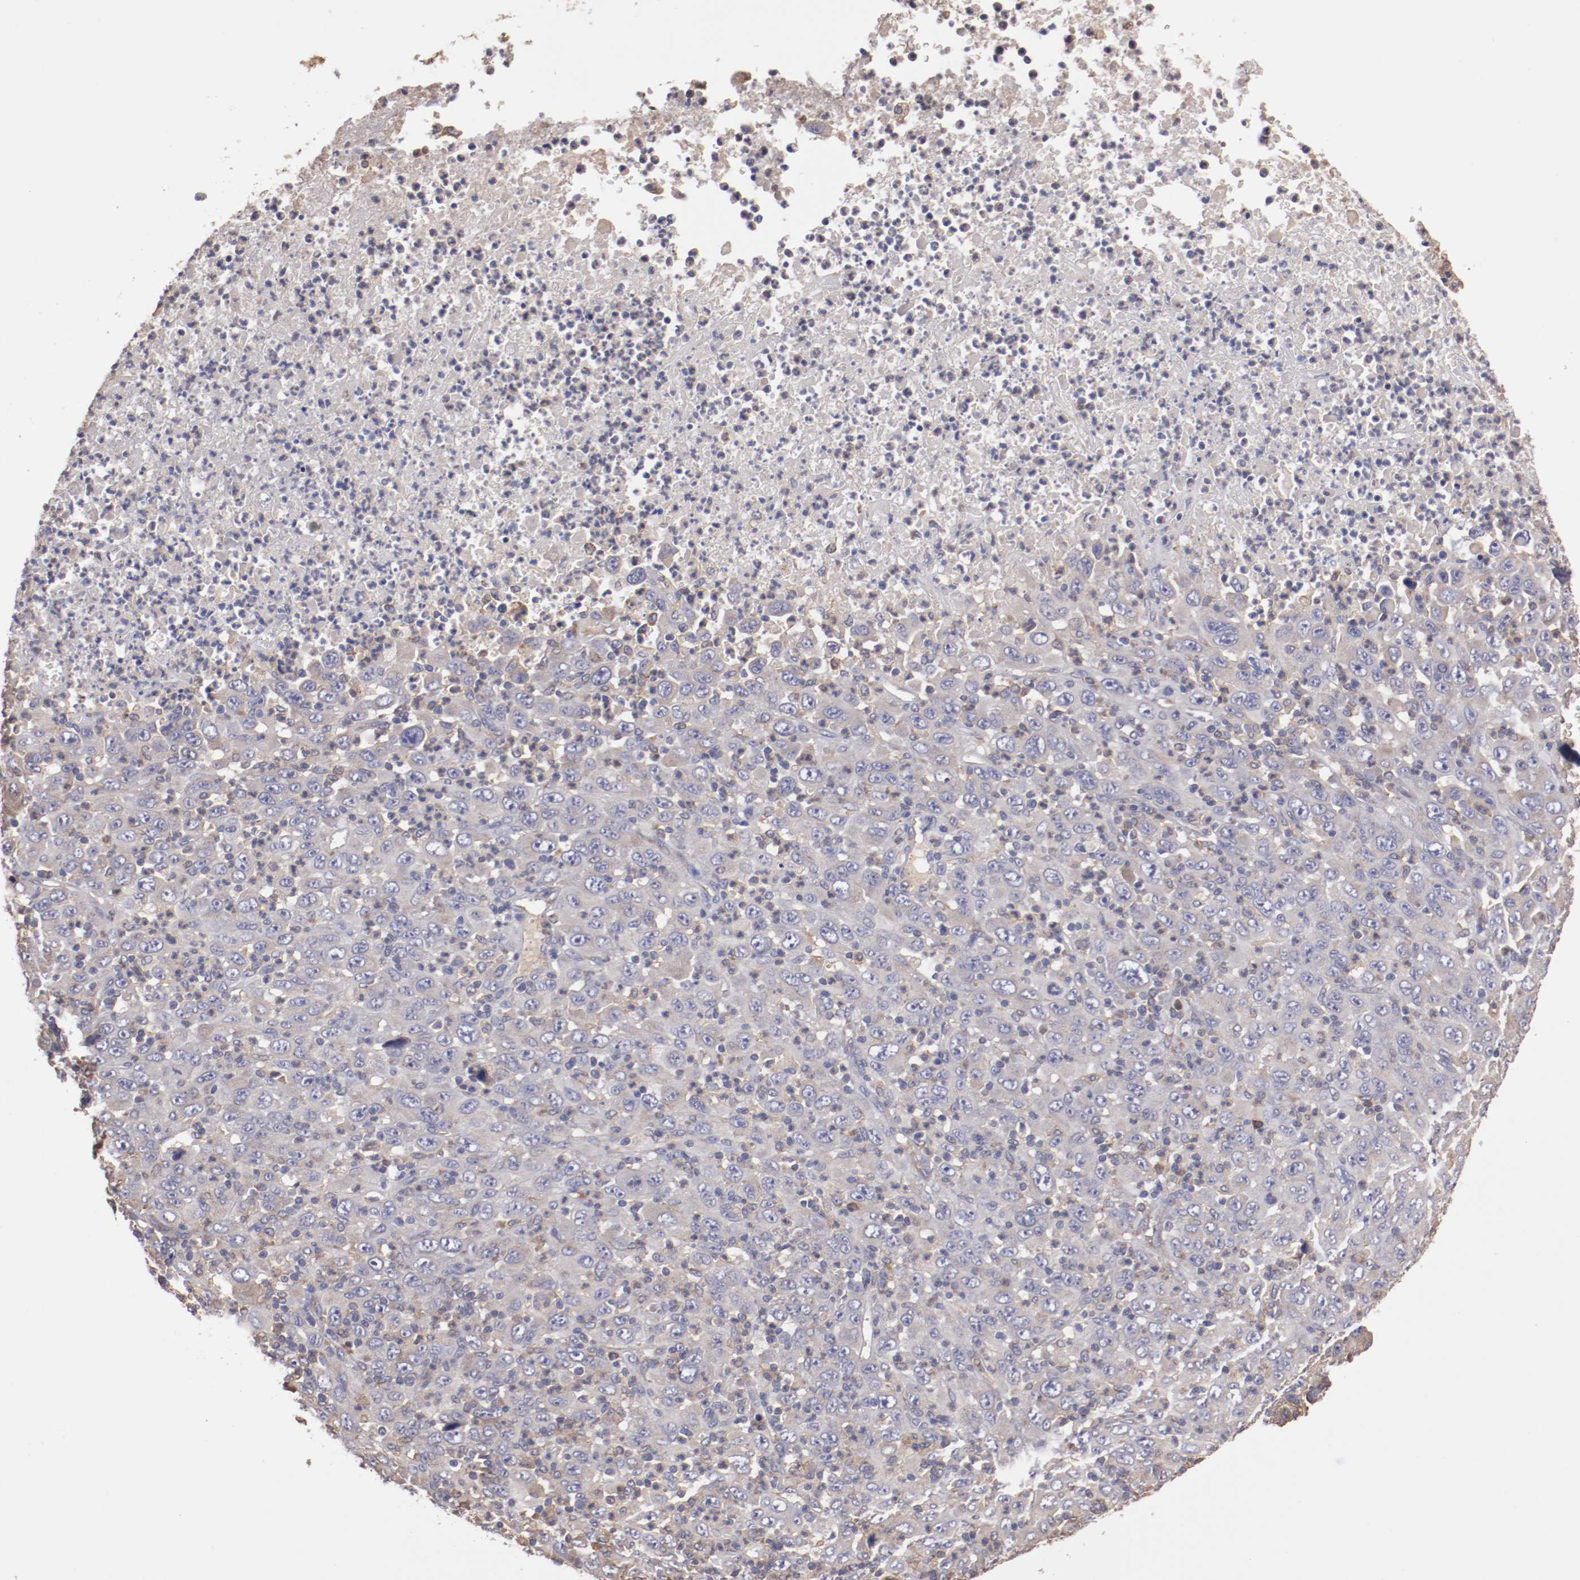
{"staining": {"intensity": "weak", "quantity": "25%-75%", "location": "cytoplasmic/membranous"}, "tissue": "melanoma", "cell_type": "Tumor cells", "image_type": "cancer", "snomed": [{"axis": "morphology", "description": "Malignant melanoma, Metastatic site"}, {"axis": "topography", "description": "Skin"}], "caption": "The photomicrograph demonstrates a brown stain indicating the presence of a protein in the cytoplasmic/membranous of tumor cells in malignant melanoma (metastatic site).", "gene": "NFKBIE", "patient": {"sex": "female", "age": 56}}